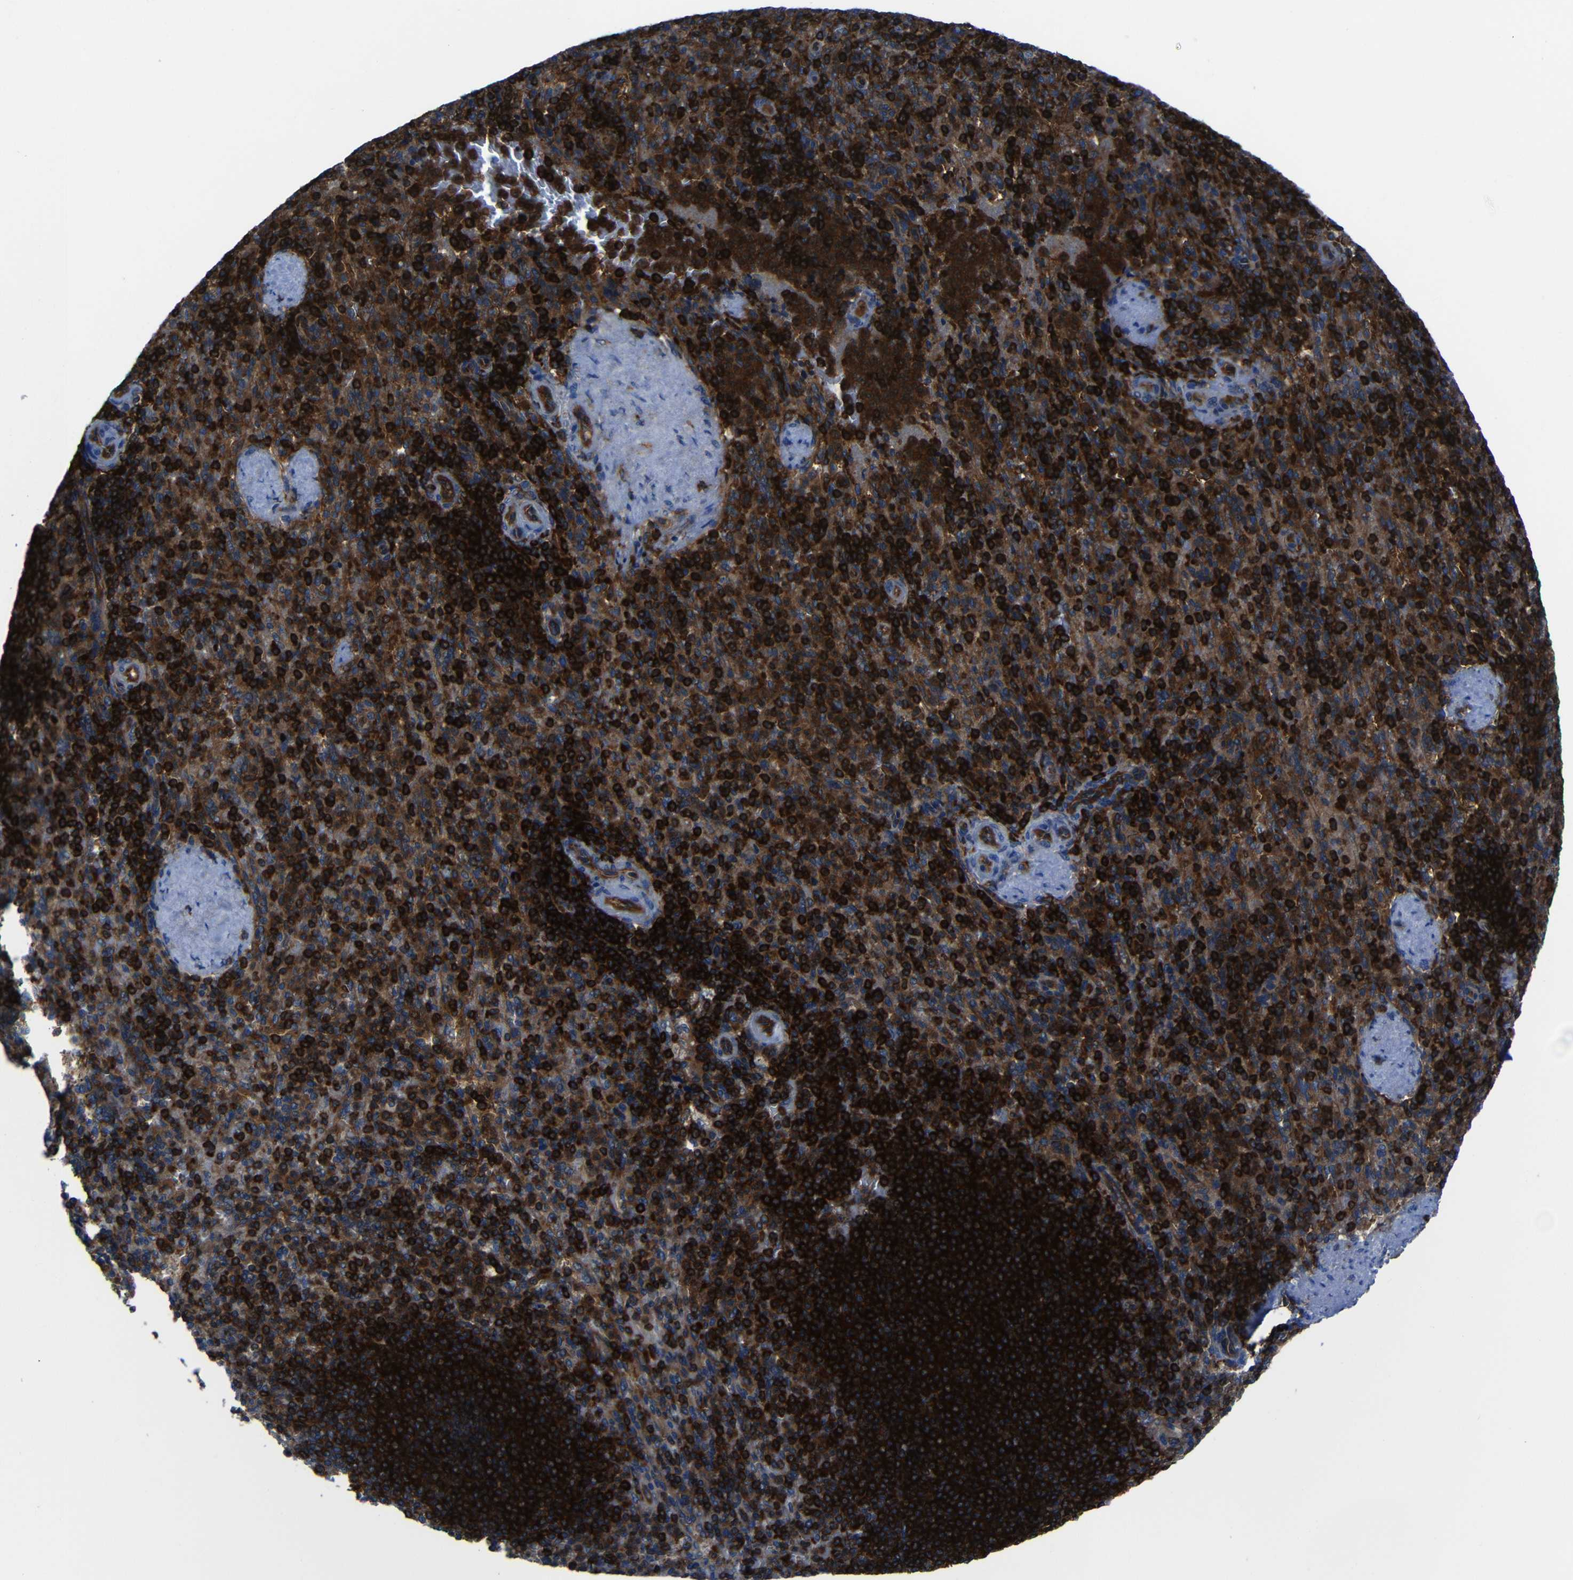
{"staining": {"intensity": "strong", "quantity": ">75%", "location": "cytoplasmic/membranous"}, "tissue": "spleen", "cell_type": "Cells in red pulp", "image_type": "normal", "snomed": [{"axis": "morphology", "description": "Normal tissue, NOS"}, {"axis": "topography", "description": "Spleen"}], "caption": "Protein staining reveals strong cytoplasmic/membranous staining in approximately >75% of cells in red pulp in benign spleen. (brown staining indicates protein expression, while blue staining denotes nuclei).", "gene": "ARHGEF1", "patient": {"sex": "female", "age": 74}}